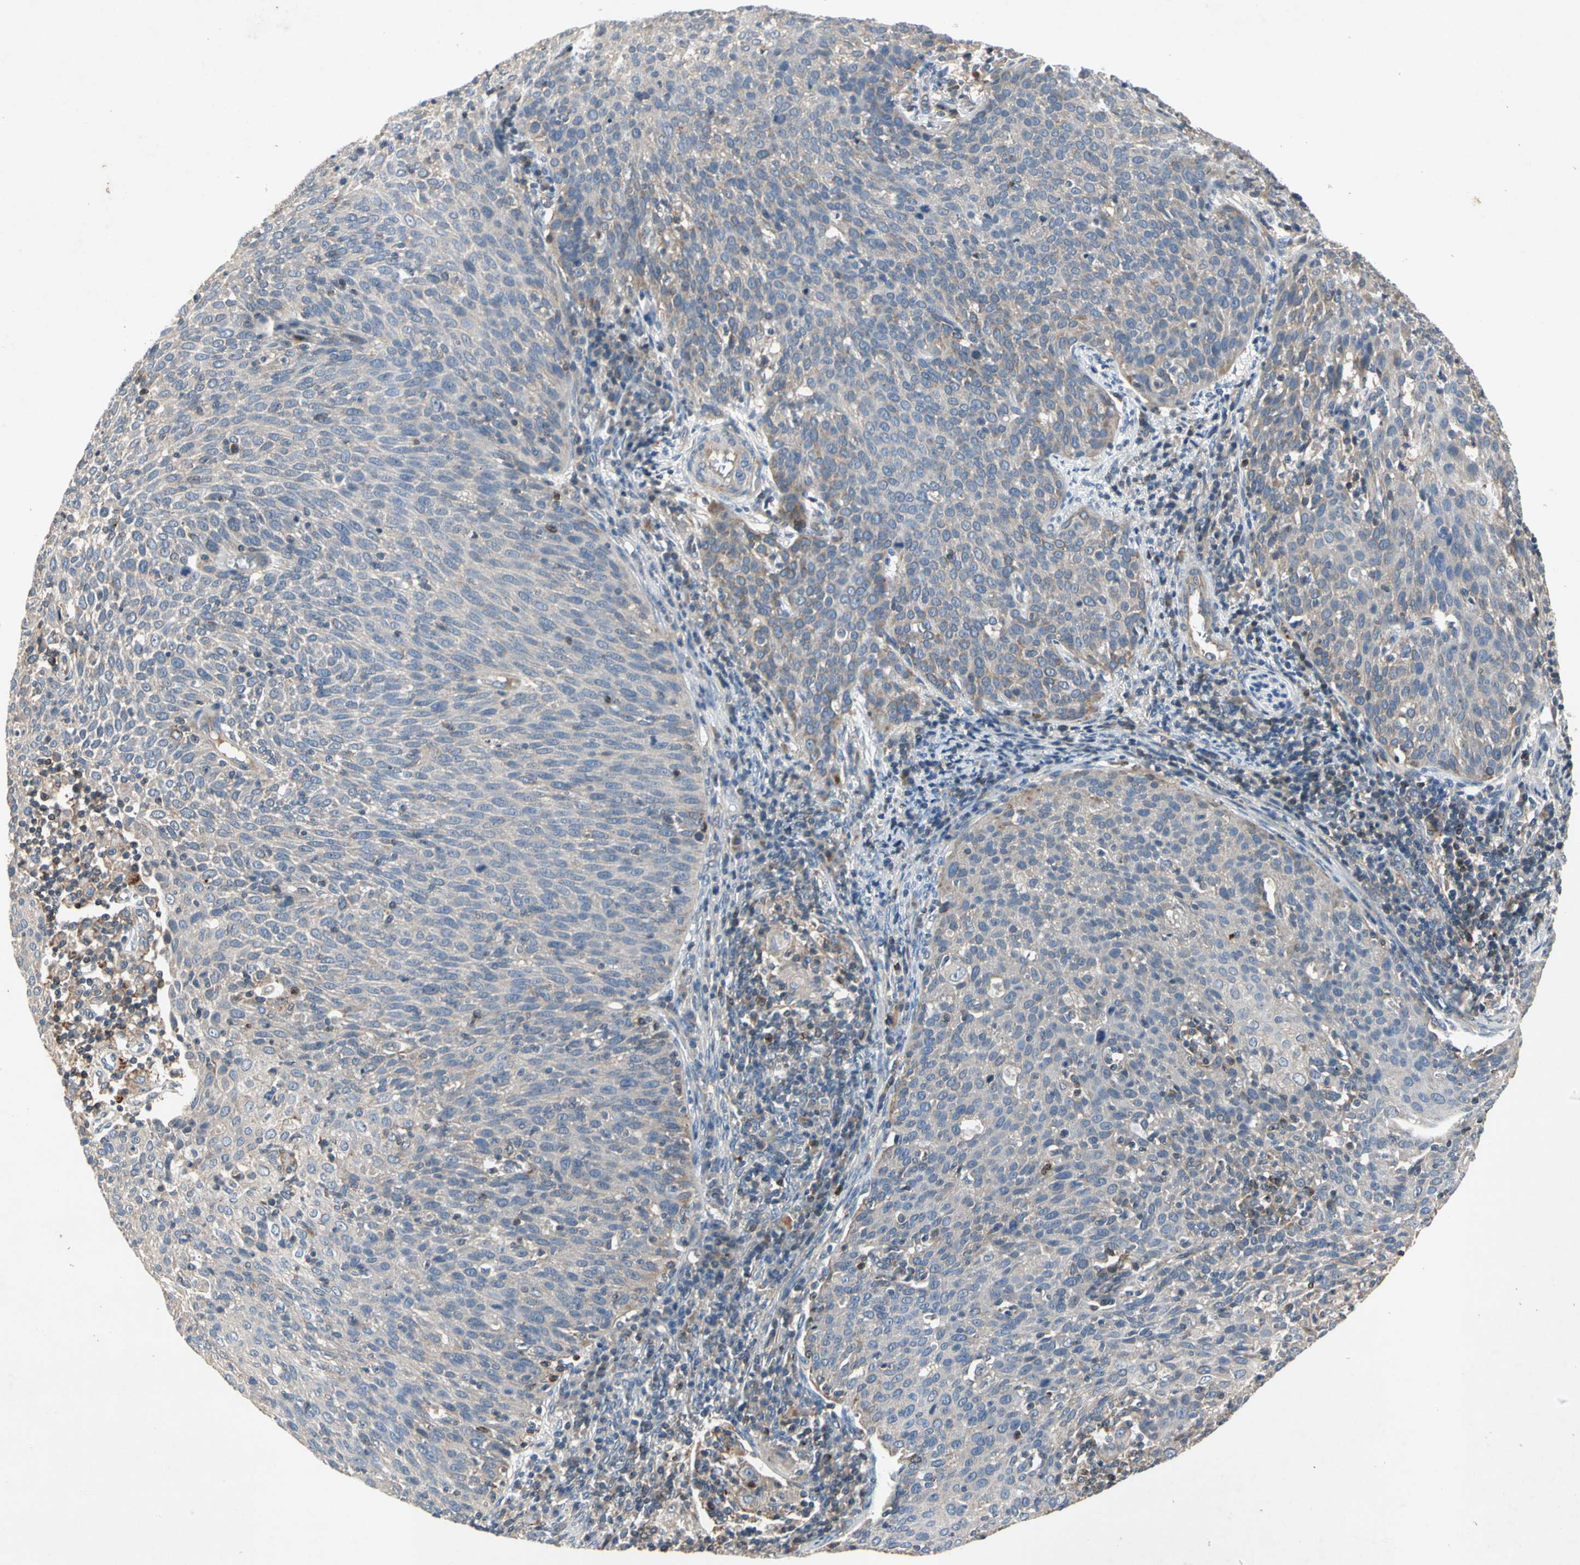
{"staining": {"intensity": "moderate", "quantity": "<25%", "location": "cytoplasmic/membranous"}, "tissue": "cervical cancer", "cell_type": "Tumor cells", "image_type": "cancer", "snomed": [{"axis": "morphology", "description": "Squamous cell carcinoma, NOS"}, {"axis": "topography", "description": "Cervix"}], "caption": "Tumor cells display low levels of moderate cytoplasmic/membranous expression in about <25% of cells in squamous cell carcinoma (cervical).", "gene": "CRTAC1", "patient": {"sex": "female", "age": 38}}